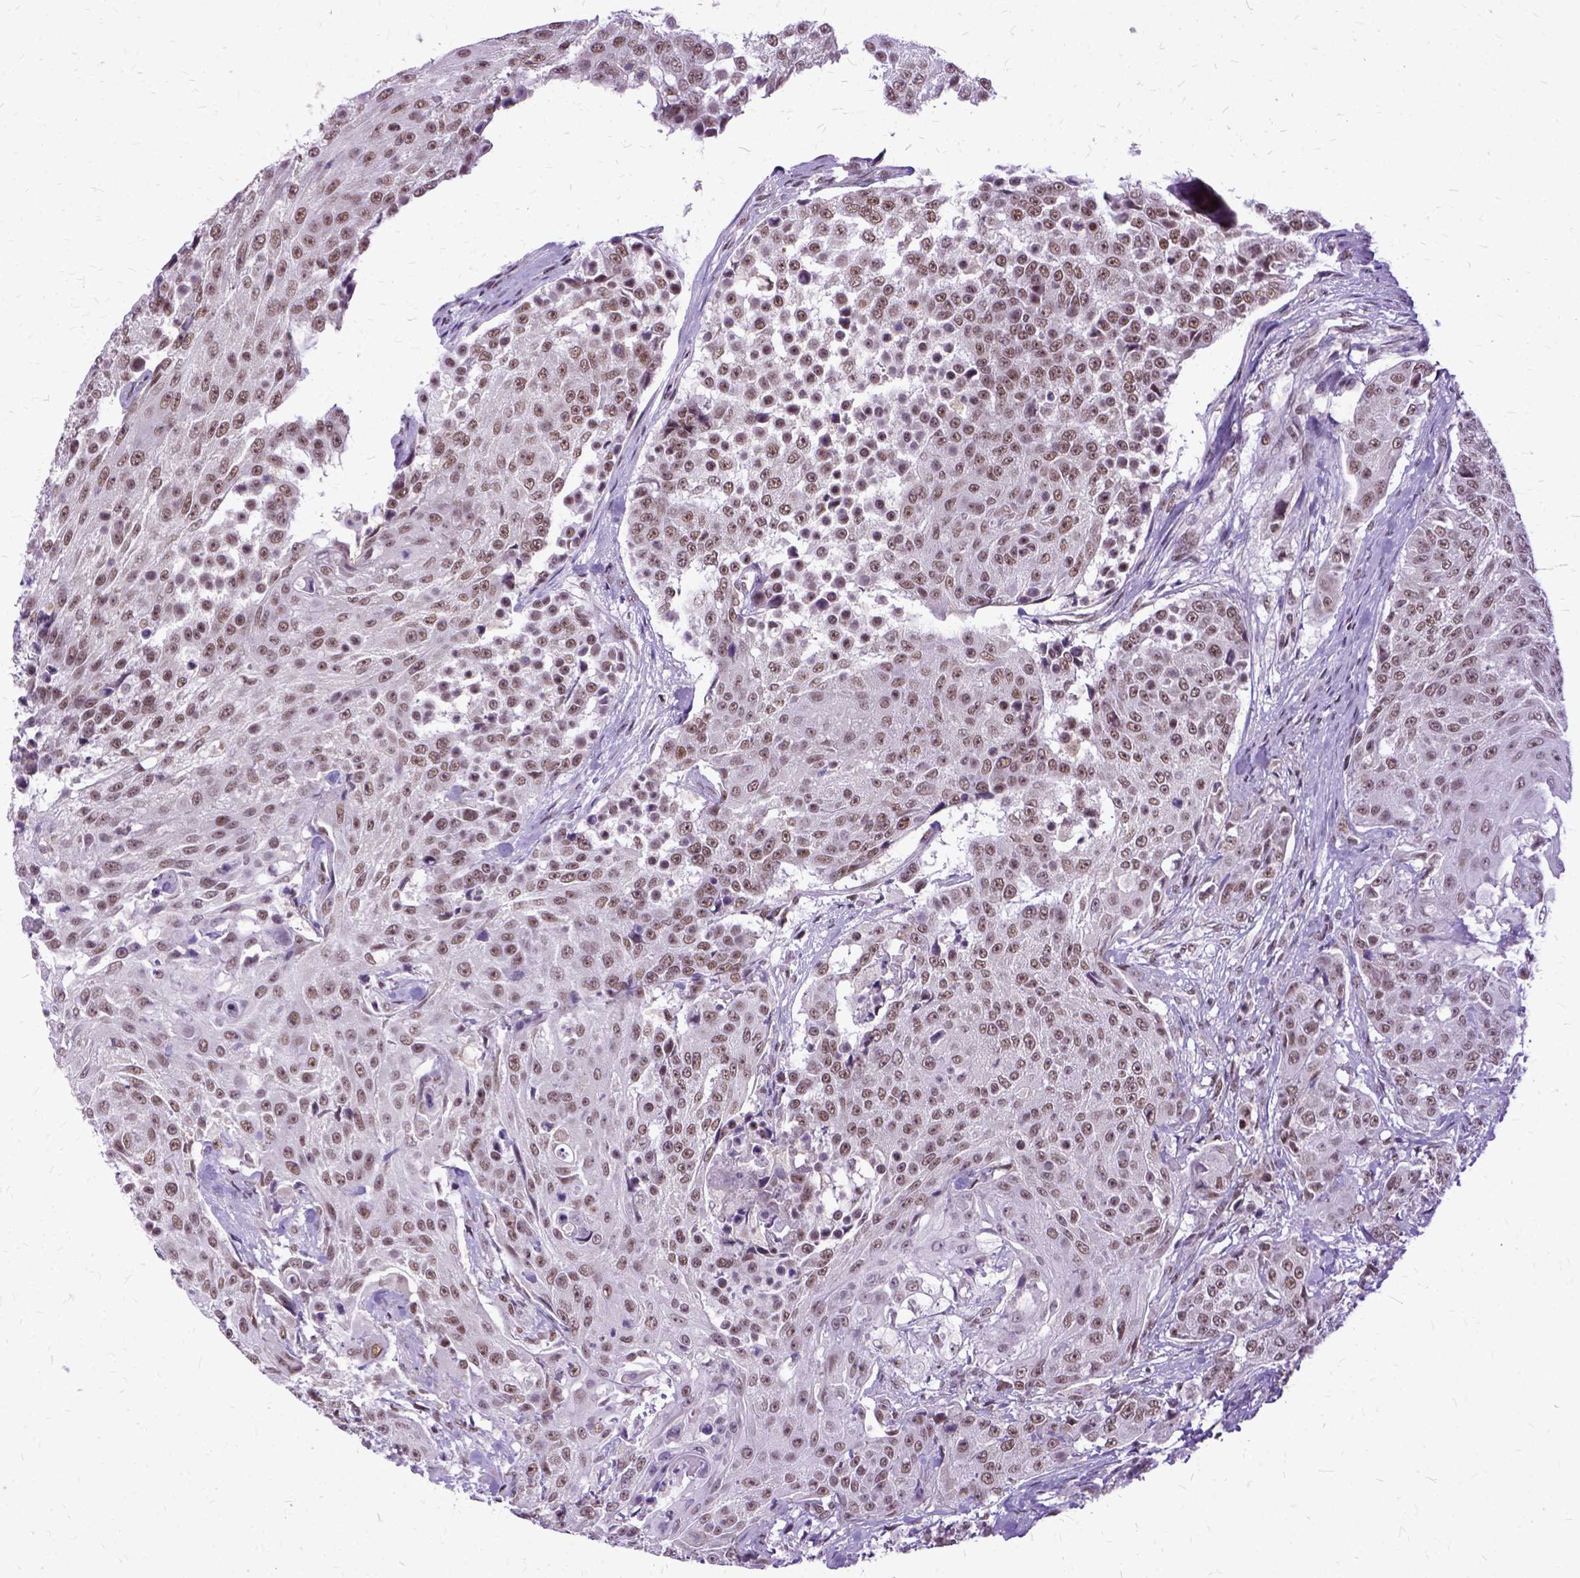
{"staining": {"intensity": "moderate", "quantity": ">75%", "location": "nuclear"}, "tissue": "urothelial cancer", "cell_type": "Tumor cells", "image_type": "cancer", "snomed": [{"axis": "morphology", "description": "Urothelial carcinoma, High grade"}, {"axis": "topography", "description": "Urinary bladder"}], "caption": "Immunohistochemical staining of high-grade urothelial carcinoma reveals medium levels of moderate nuclear protein staining in approximately >75% of tumor cells.", "gene": "SETD1A", "patient": {"sex": "female", "age": 63}}